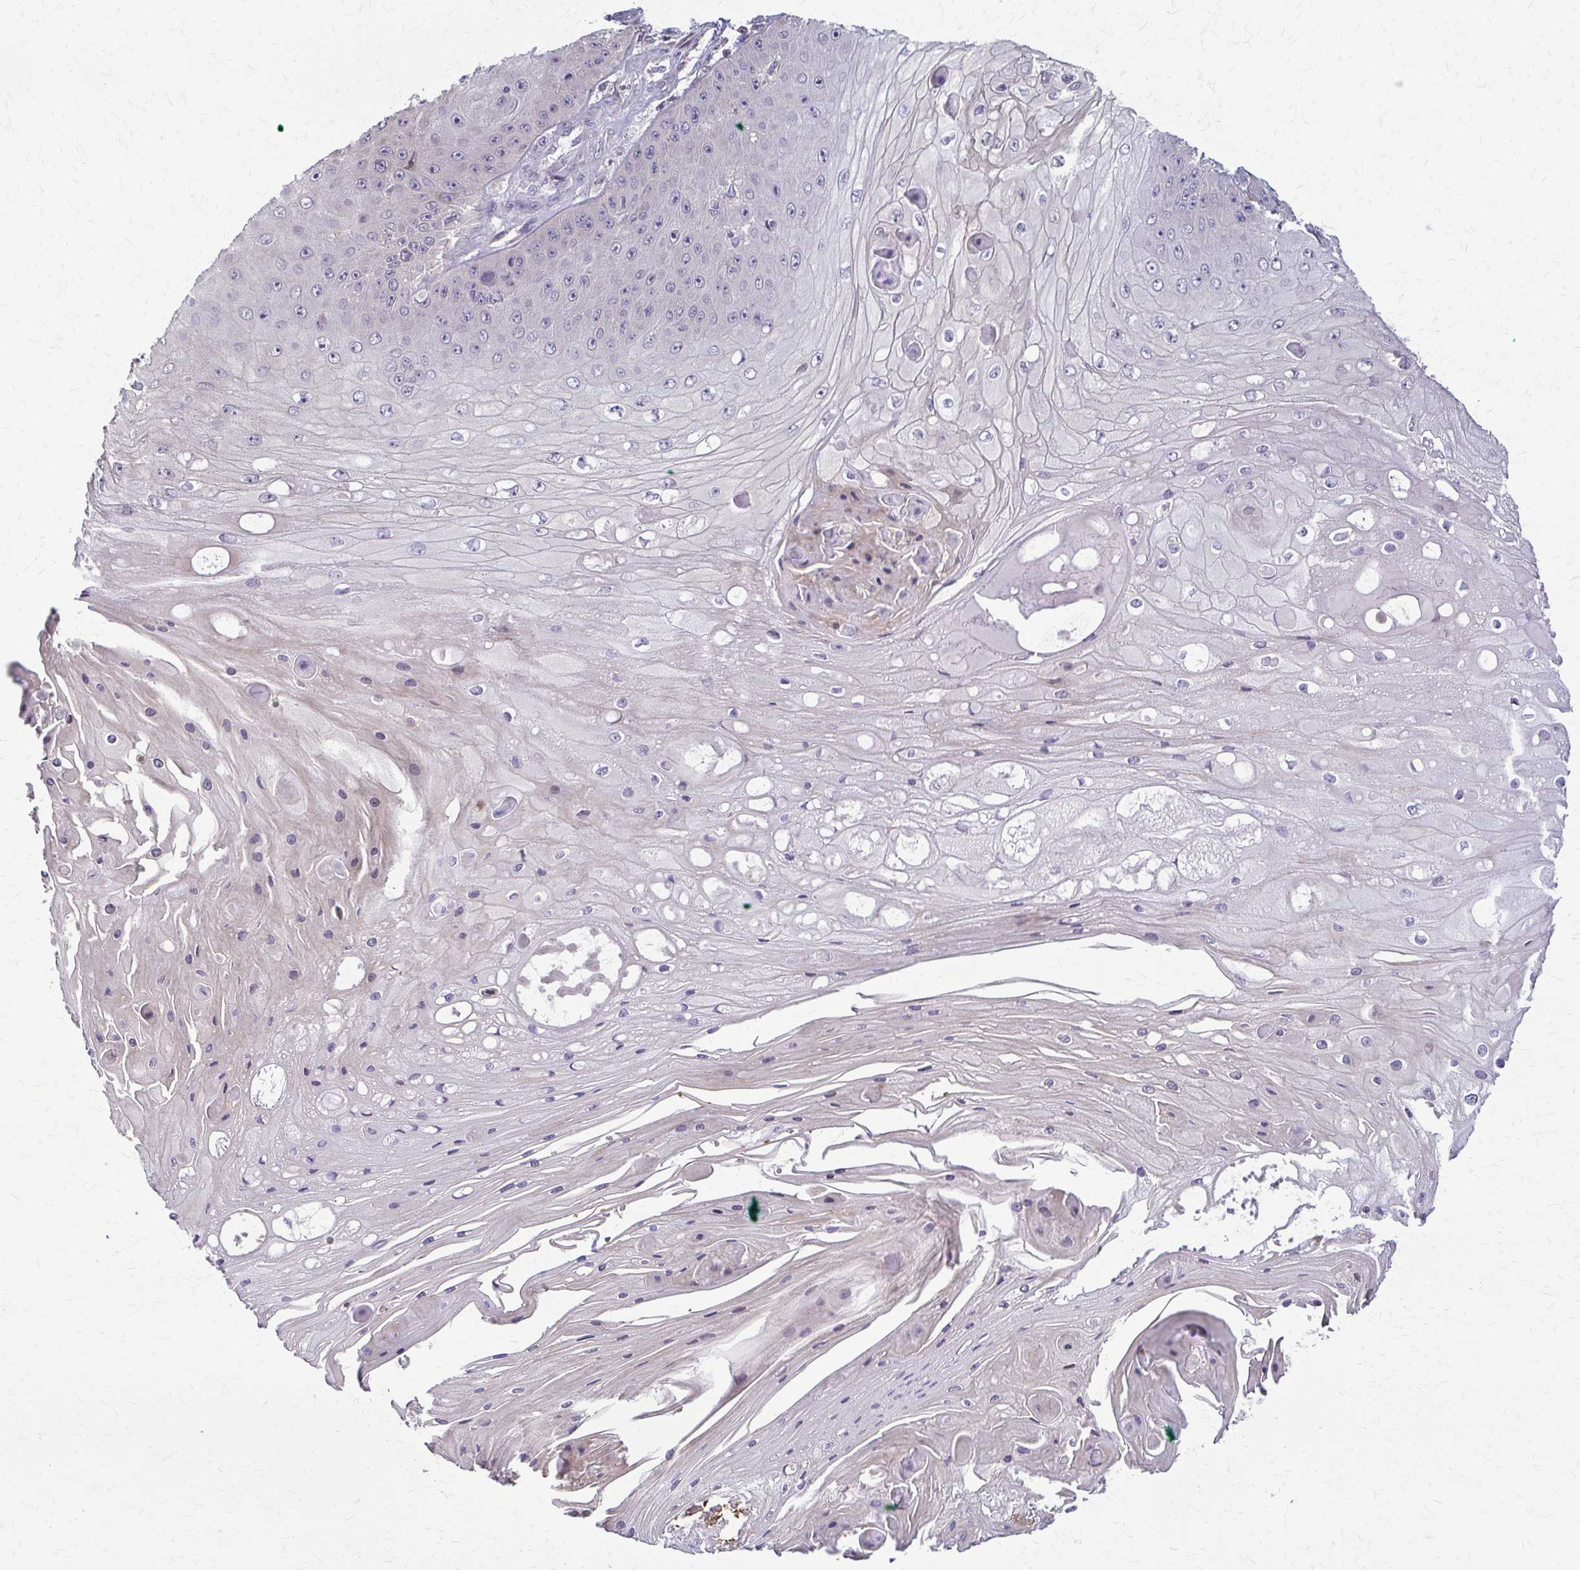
{"staining": {"intensity": "negative", "quantity": "none", "location": "none"}, "tissue": "skin cancer", "cell_type": "Tumor cells", "image_type": "cancer", "snomed": [{"axis": "morphology", "description": "Squamous cell carcinoma, NOS"}, {"axis": "topography", "description": "Skin"}], "caption": "Immunohistochemistry (IHC) micrograph of neoplastic tissue: skin cancer (squamous cell carcinoma) stained with DAB (3,3'-diaminobenzidine) exhibits no significant protein positivity in tumor cells.", "gene": "ZNF34", "patient": {"sex": "male", "age": 70}}